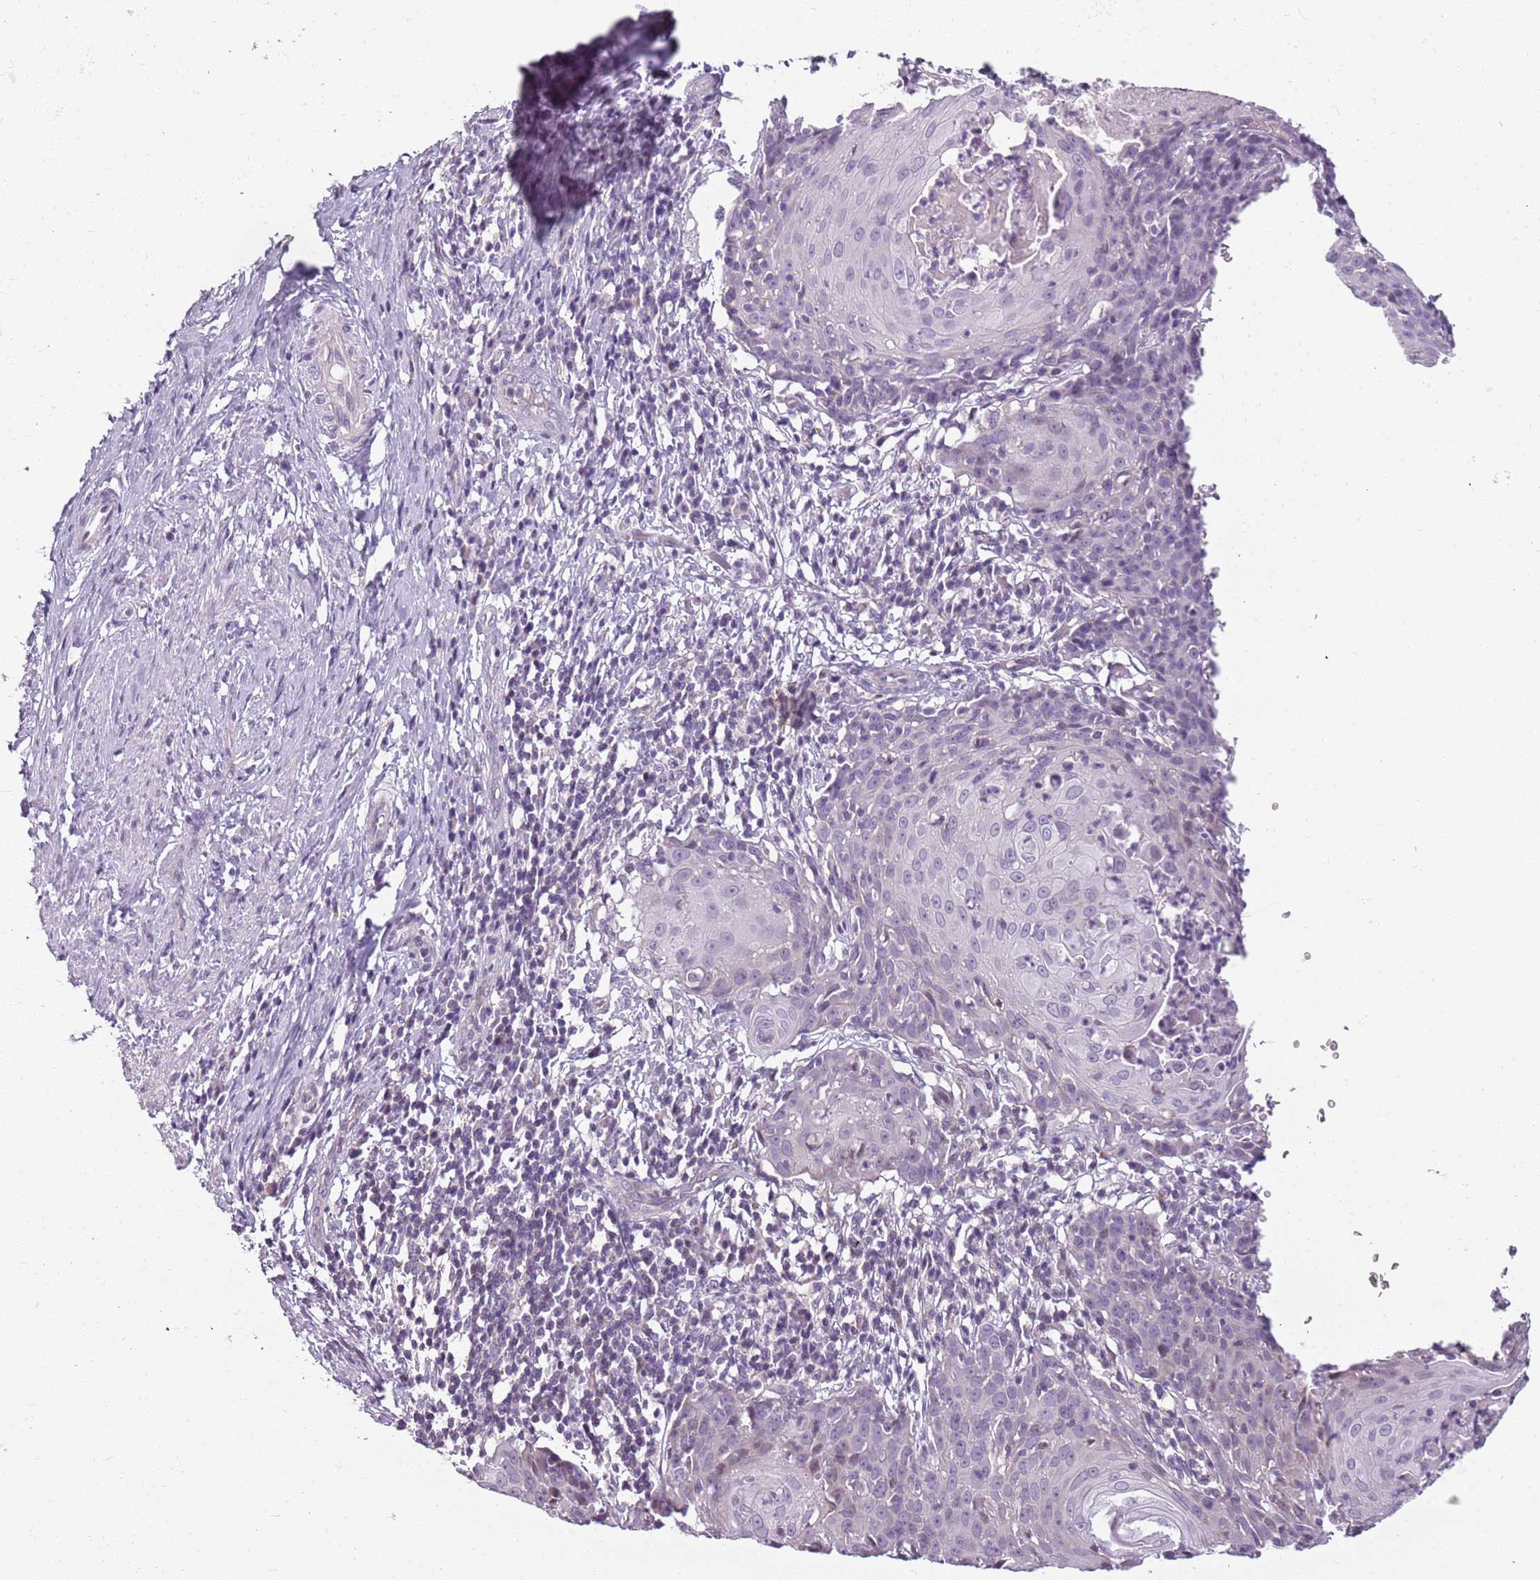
{"staining": {"intensity": "negative", "quantity": "none", "location": "none"}, "tissue": "cervical cancer", "cell_type": "Tumor cells", "image_type": "cancer", "snomed": [{"axis": "morphology", "description": "Squamous cell carcinoma, NOS"}, {"axis": "topography", "description": "Cervix"}], "caption": "Tumor cells are negative for protein expression in human cervical cancer (squamous cell carcinoma). (DAB immunohistochemistry with hematoxylin counter stain).", "gene": "DEFB116", "patient": {"sex": "female", "age": 50}}